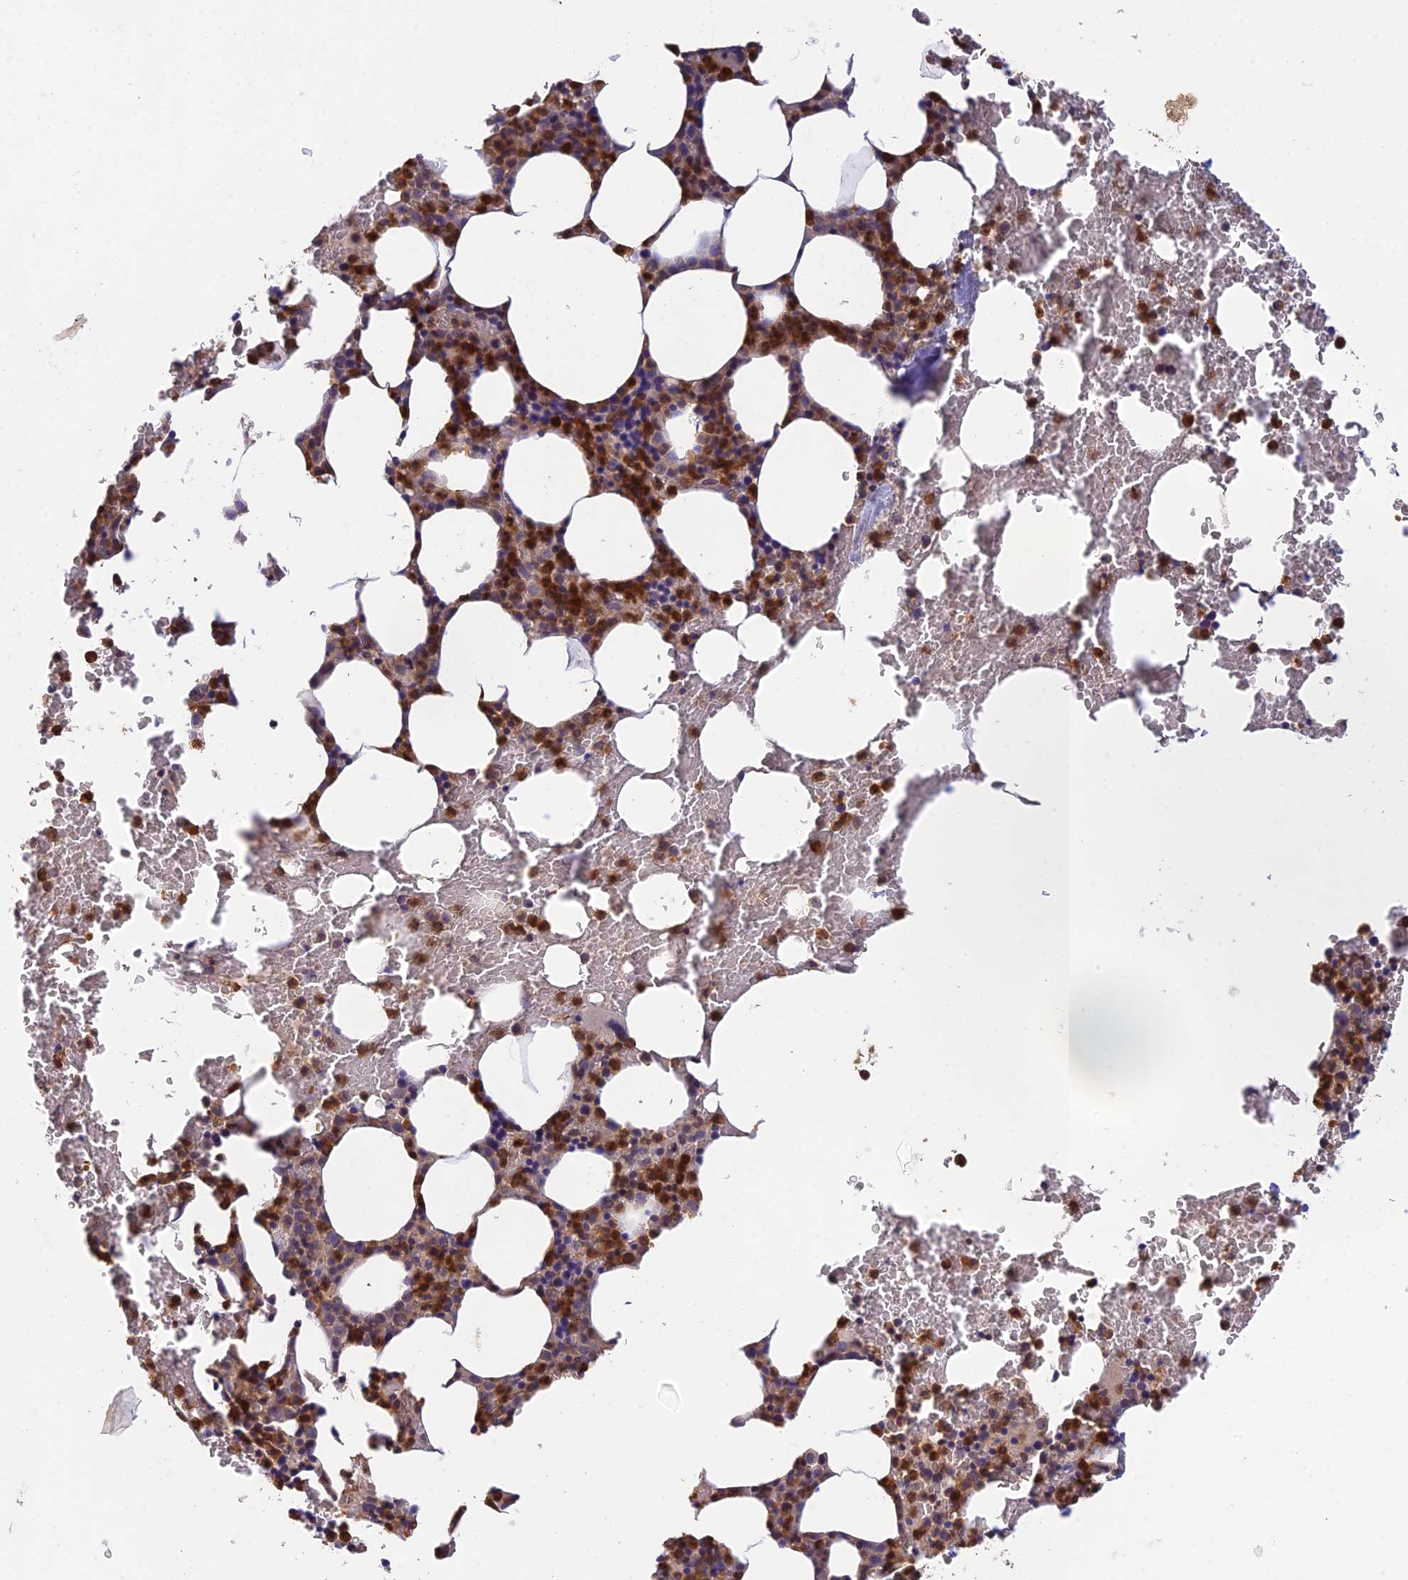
{"staining": {"intensity": "moderate", "quantity": "25%-75%", "location": "cytoplasmic/membranous,nuclear"}, "tissue": "bone marrow", "cell_type": "Hematopoietic cells", "image_type": "normal", "snomed": [{"axis": "morphology", "description": "Normal tissue, NOS"}, {"axis": "morphology", "description": "Inflammation, NOS"}, {"axis": "topography", "description": "Bone marrow"}], "caption": "A high-resolution image shows IHC staining of normal bone marrow, which shows moderate cytoplasmic/membranous,nuclear expression in about 25%-75% of hematopoietic cells. The staining is performed using DAB (3,3'-diaminobenzidine) brown chromogen to label protein expression. The nuclei are counter-stained blue using hematoxylin.", "gene": "PEX16", "patient": {"sex": "female", "age": 78}}